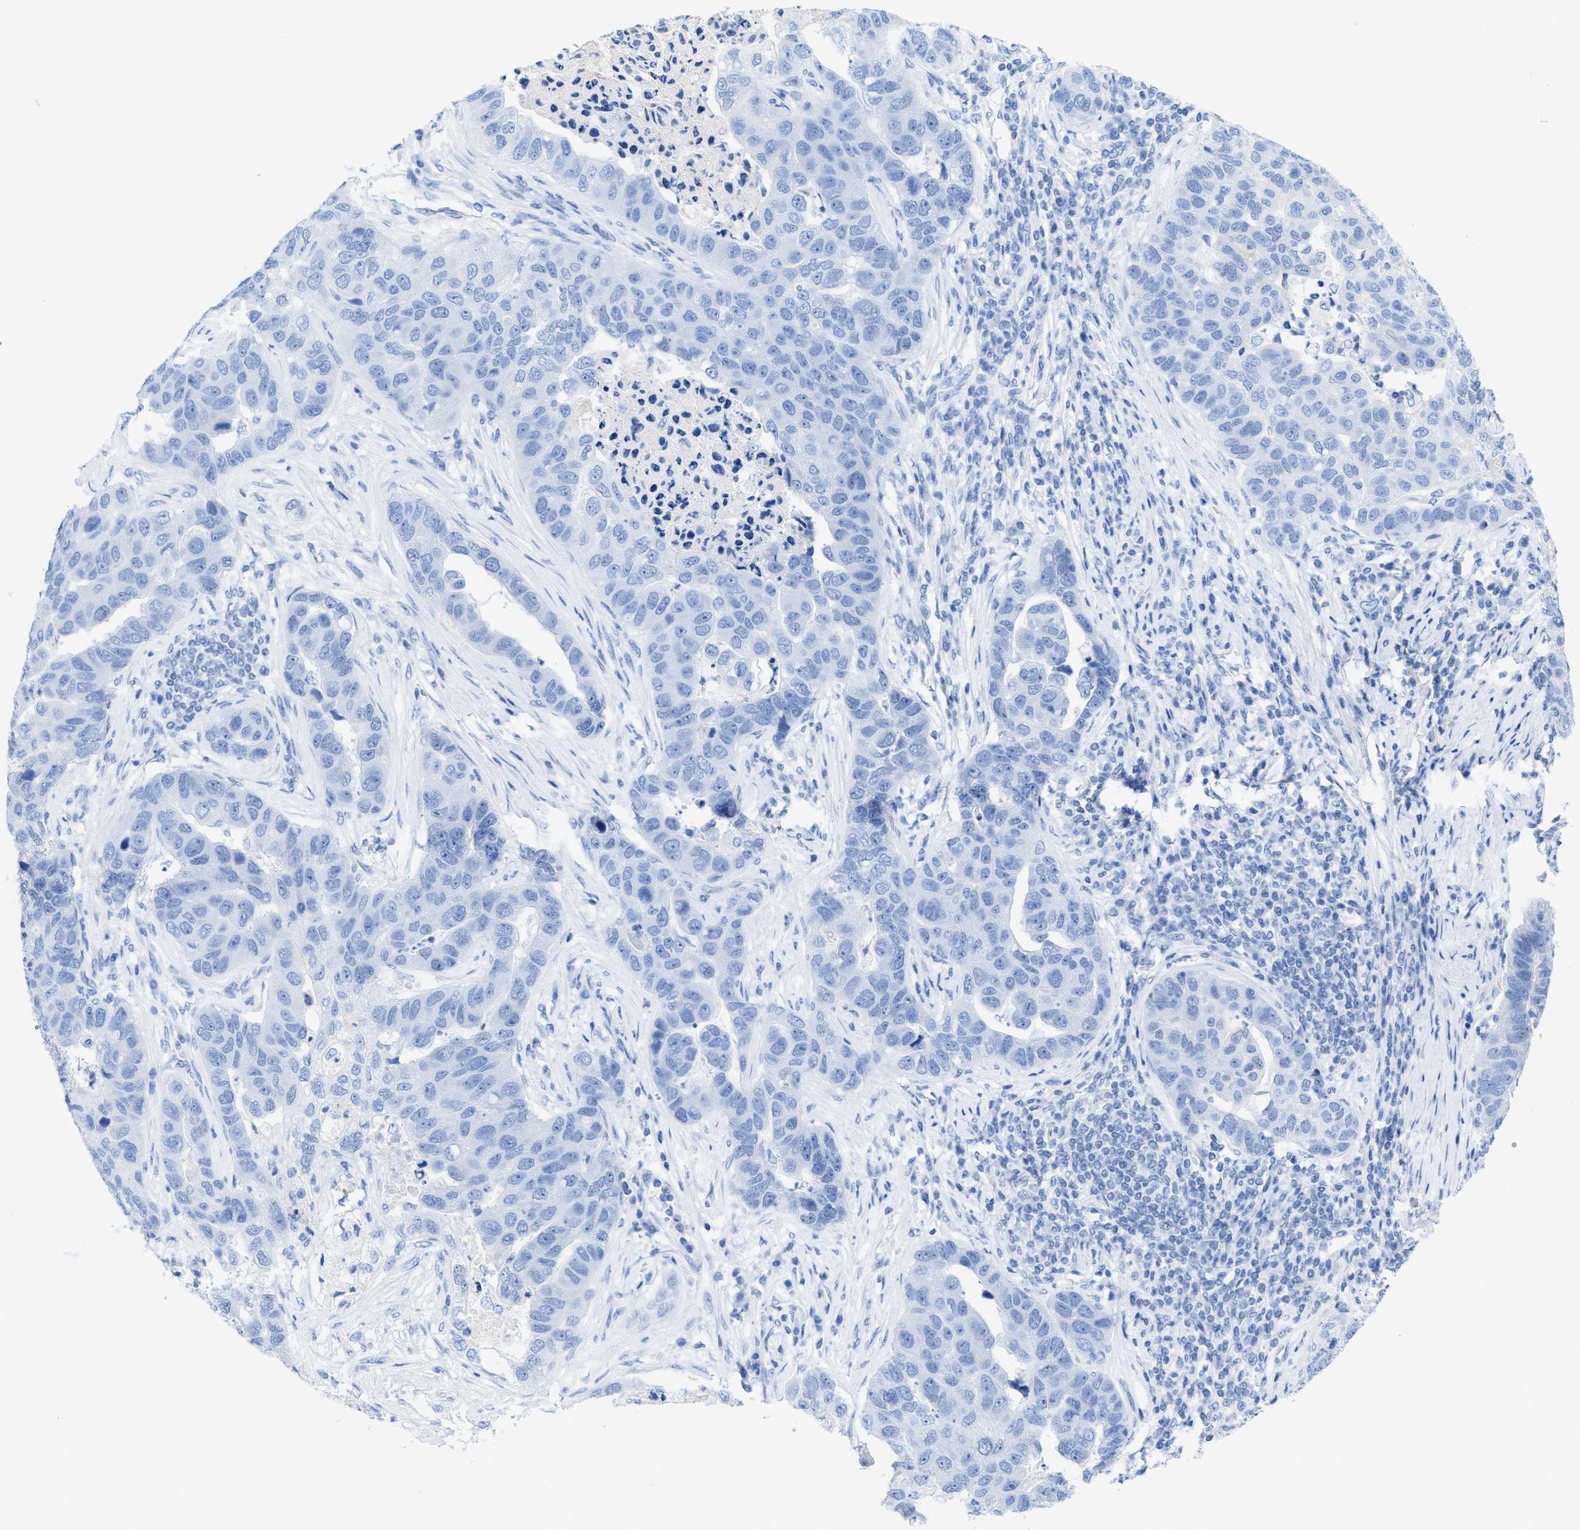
{"staining": {"intensity": "negative", "quantity": "none", "location": "none"}, "tissue": "pancreatic cancer", "cell_type": "Tumor cells", "image_type": "cancer", "snomed": [{"axis": "morphology", "description": "Adenocarcinoma, NOS"}, {"axis": "topography", "description": "Pancreas"}], "caption": "Tumor cells show no significant staining in pancreatic cancer.", "gene": "ANKFN1", "patient": {"sex": "female", "age": 61}}